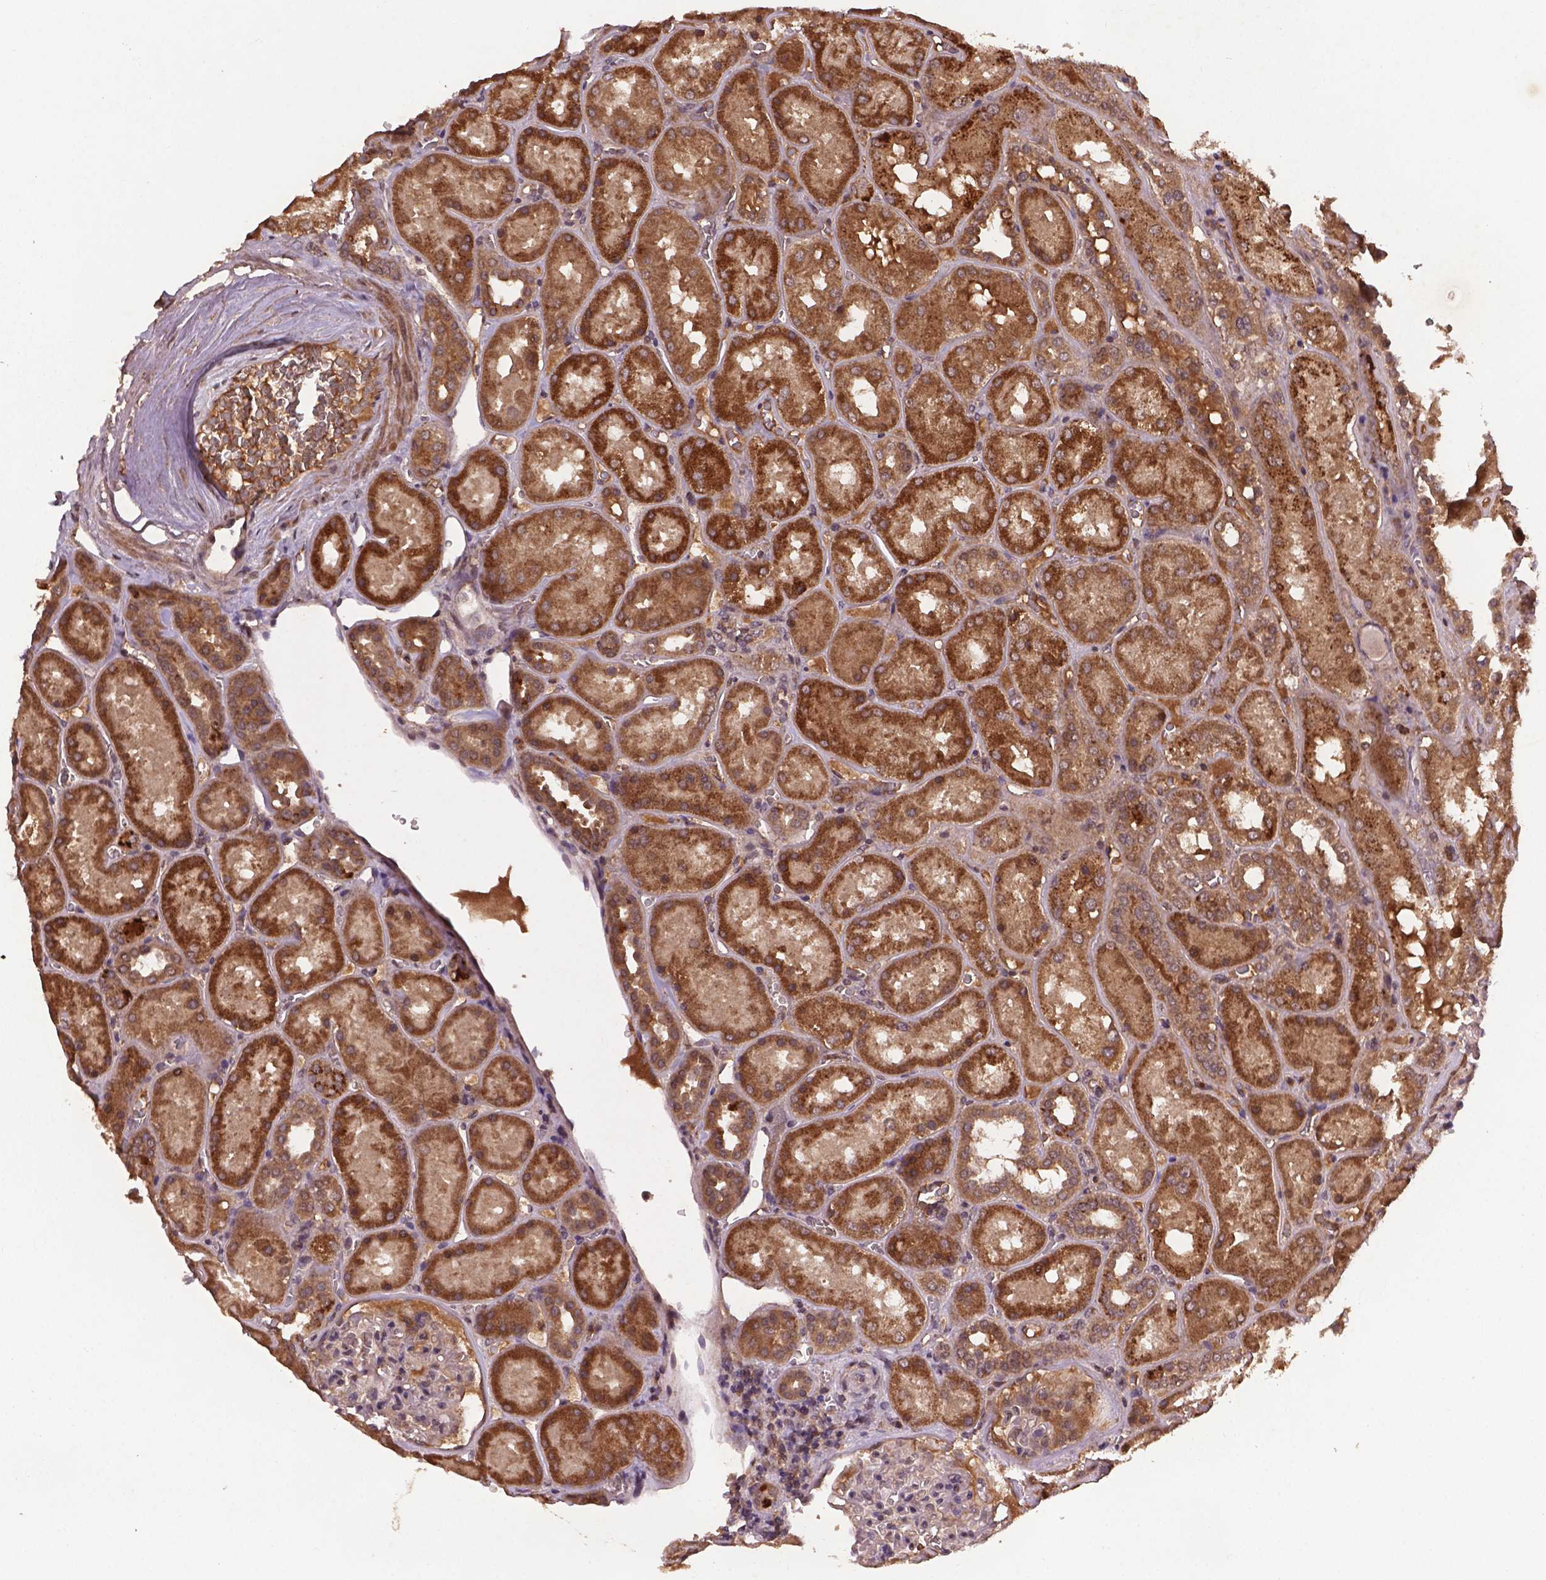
{"staining": {"intensity": "negative", "quantity": "none", "location": "none"}, "tissue": "kidney", "cell_type": "Cells in glomeruli", "image_type": "normal", "snomed": [{"axis": "morphology", "description": "Normal tissue, NOS"}, {"axis": "topography", "description": "Kidney"}], "caption": "A high-resolution micrograph shows immunohistochemistry staining of unremarkable kidney, which demonstrates no significant positivity in cells in glomeruli.", "gene": "NIPAL2", "patient": {"sex": "male", "age": 73}}